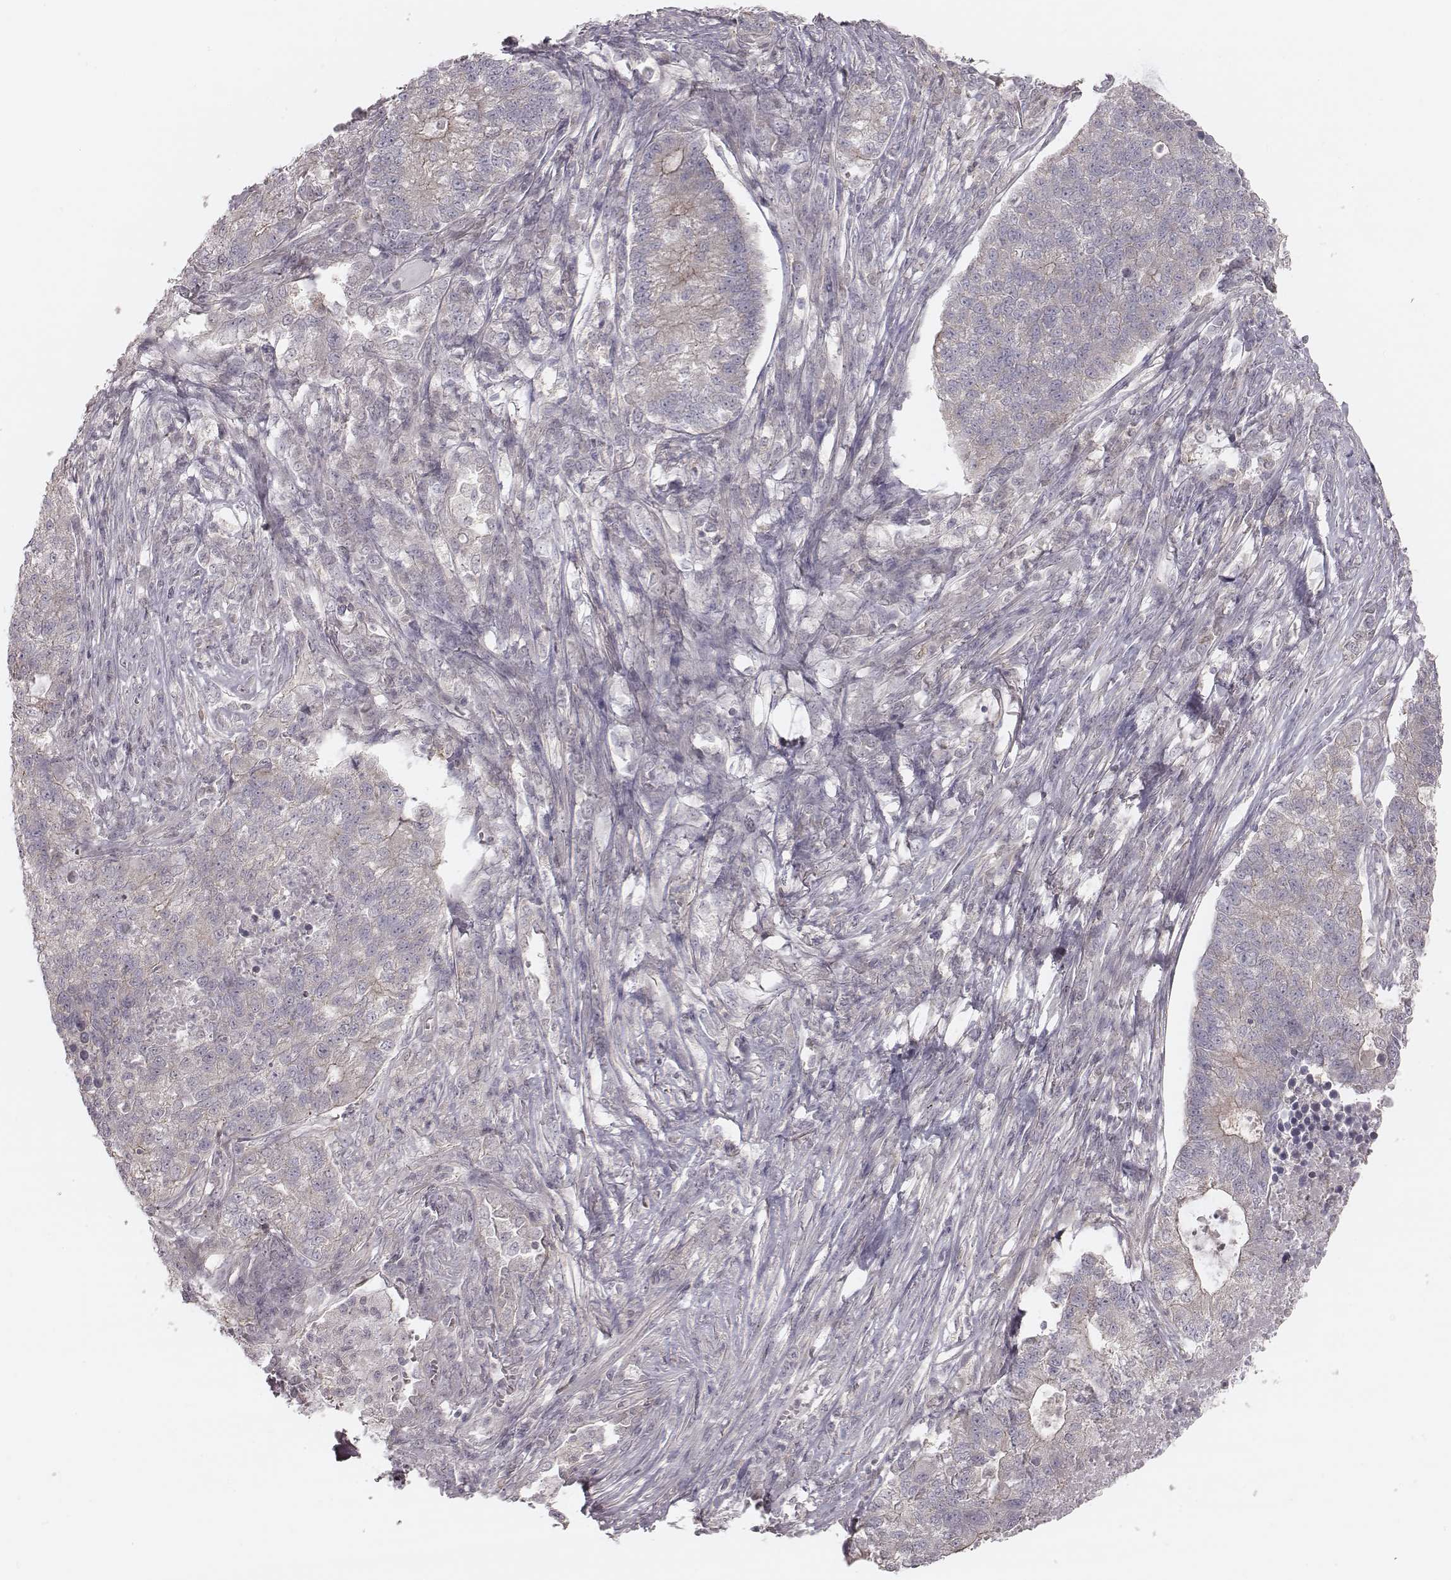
{"staining": {"intensity": "weak", "quantity": "<25%", "location": "cytoplasmic/membranous"}, "tissue": "lung cancer", "cell_type": "Tumor cells", "image_type": "cancer", "snomed": [{"axis": "morphology", "description": "Adenocarcinoma, NOS"}, {"axis": "topography", "description": "Lung"}], "caption": "The IHC micrograph has no significant expression in tumor cells of lung adenocarcinoma tissue.", "gene": "TDRD5", "patient": {"sex": "male", "age": 57}}